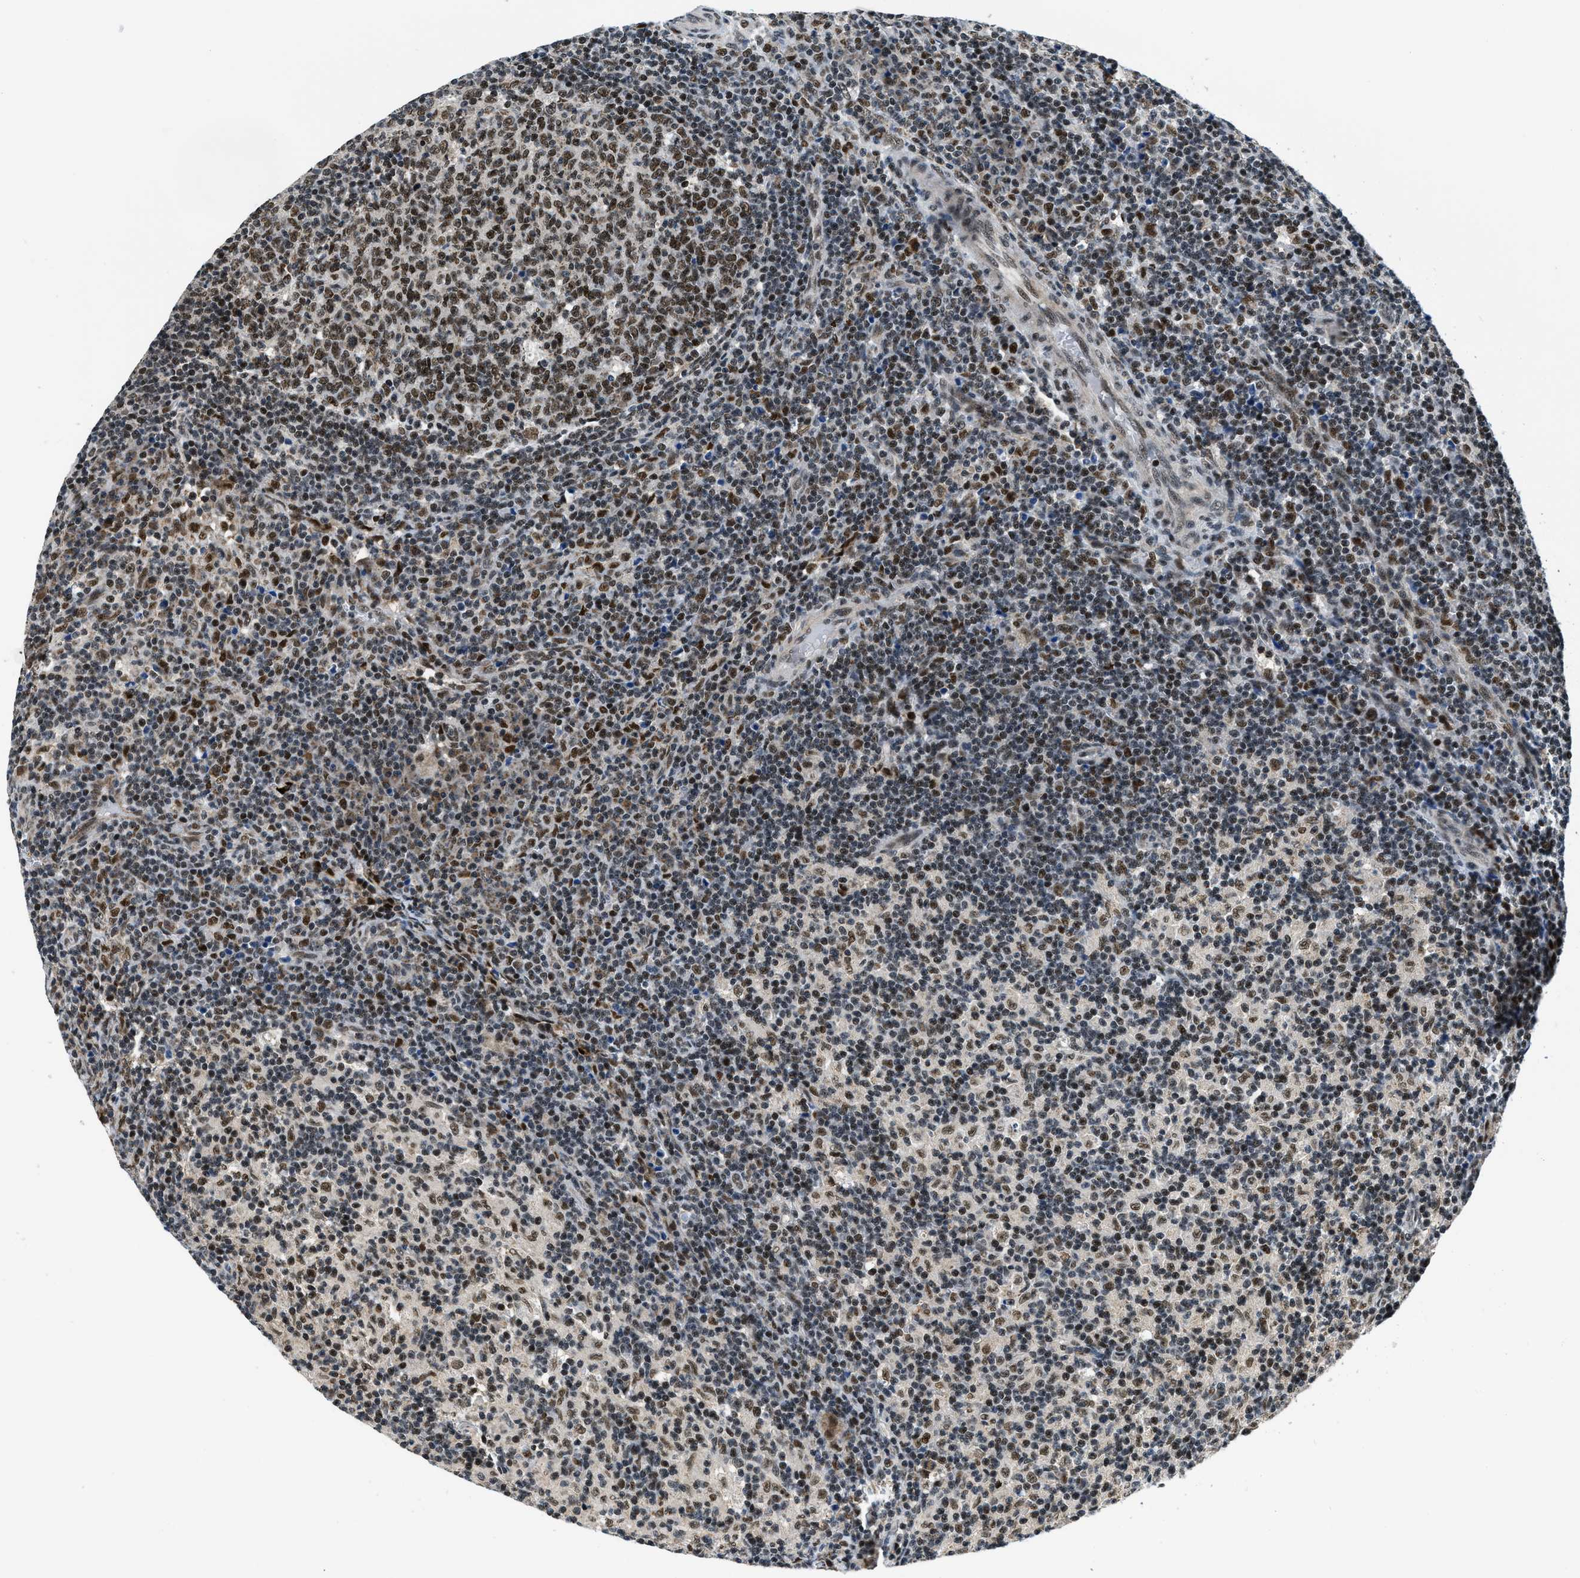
{"staining": {"intensity": "strong", "quantity": ">75%", "location": "nuclear"}, "tissue": "lymph node", "cell_type": "Germinal center cells", "image_type": "normal", "snomed": [{"axis": "morphology", "description": "Normal tissue, NOS"}, {"axis": "morphology", "description": "Inflammation, NOS"}, {"axis": "topography", "description": "Lymph node"}], "caption": "Protein analysis of normal lymph node demonstrates strong nuclear positivity in approximately >75% of germinal center cells. (Brightfield microscopy of DAB IHC at high magnification).", "gene": "KDM3B", "patient": {"sex": "male", "age": 55}}